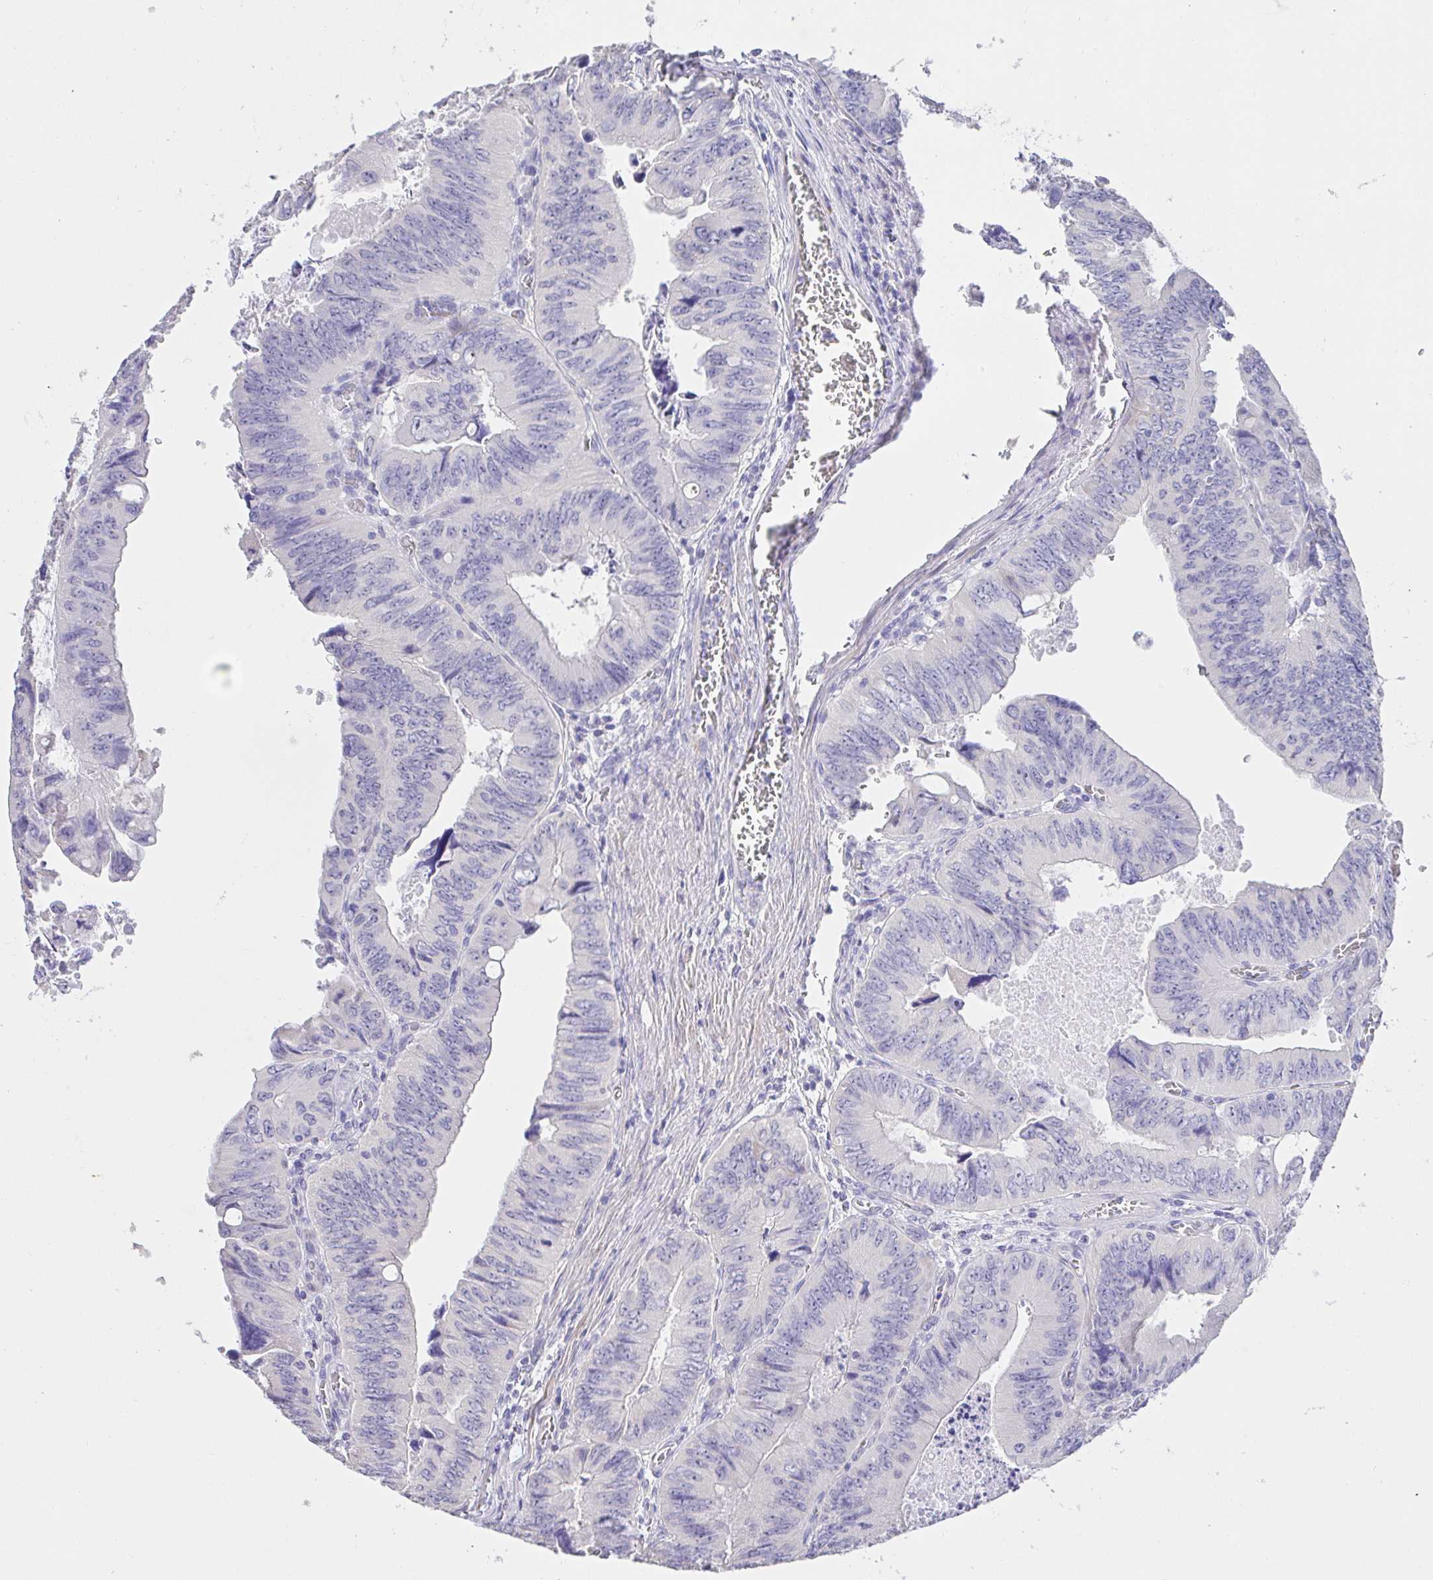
{"staining": {"intensity": "negative", "quantity": "none", "location": "none"}, "tissue": "colorectal cancer", "cell_type": "Tumor cells", "image_type": "cancer", "snomed": [{"axis": "morphology", "description": "Adenocarcinoma, NOS"}, {"axis": "topography", "description": "Colon"}], "caption": "IHC image of neoplastic tissue: human colorectal cancer stained with DAB (3,3'-diaminobenzidine) reveals no significant protein expression in tumor cells.", "gene": "CDO1", "patient": {"sex": "female", "age": 84}}